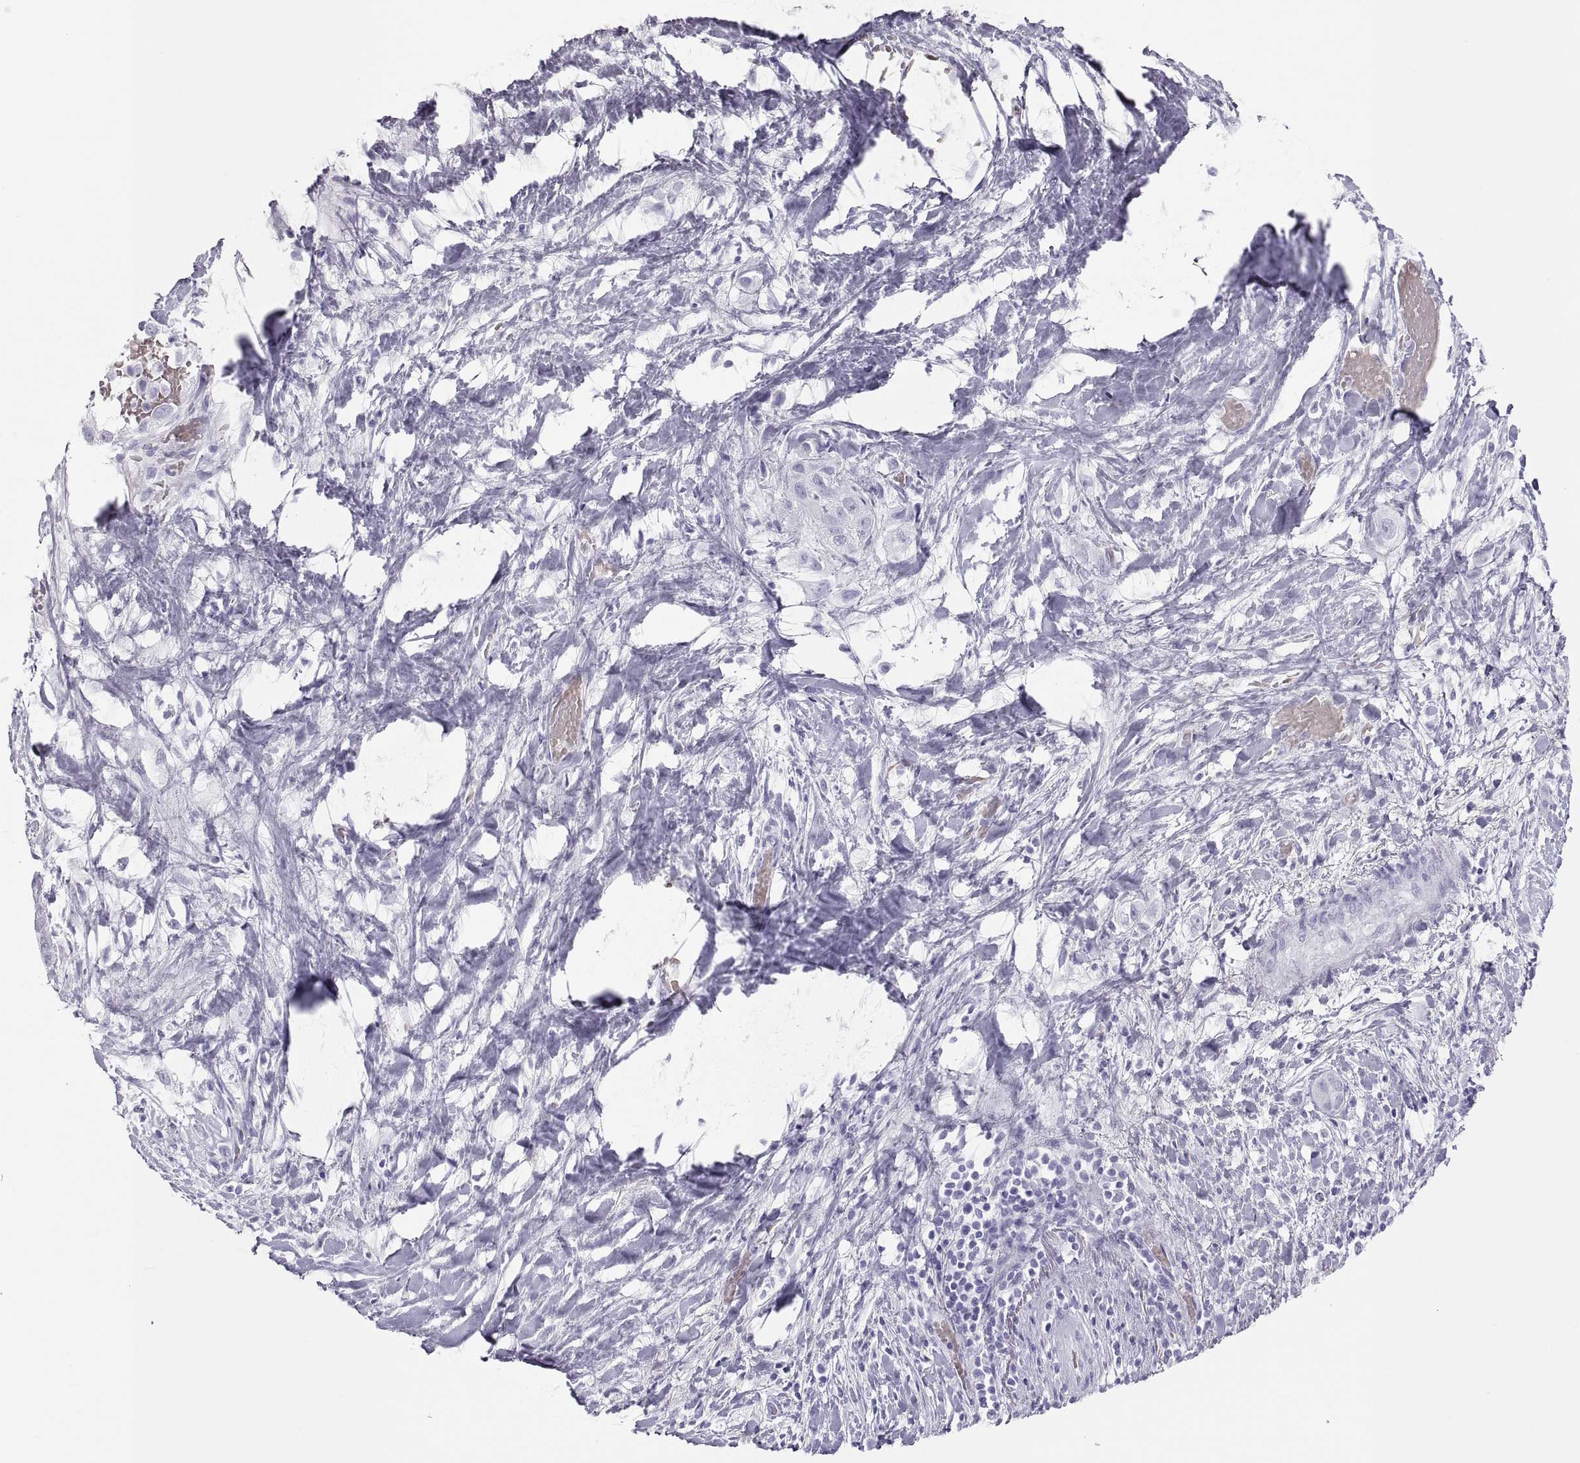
{"staining": {"intensity": "negative", "quantity": "none", "location": "none"}, "tissue": "liver cancer", "cell_type": "Tumor cells", "image_type": "cancer", "snomed": [{"axis": "morphology", "description": "Cholangiocarcinoma"}, {"axis": "topography", "description": "Liver"}], "caption": "There is no significant positivity in tumor cells of liver cancer. The staining is performed using DAB brown chromogen with nuclei counter-stained in using hematoxylin.", "gene": "SEMG1", "patient": {"sex": "female", "age": 52}}